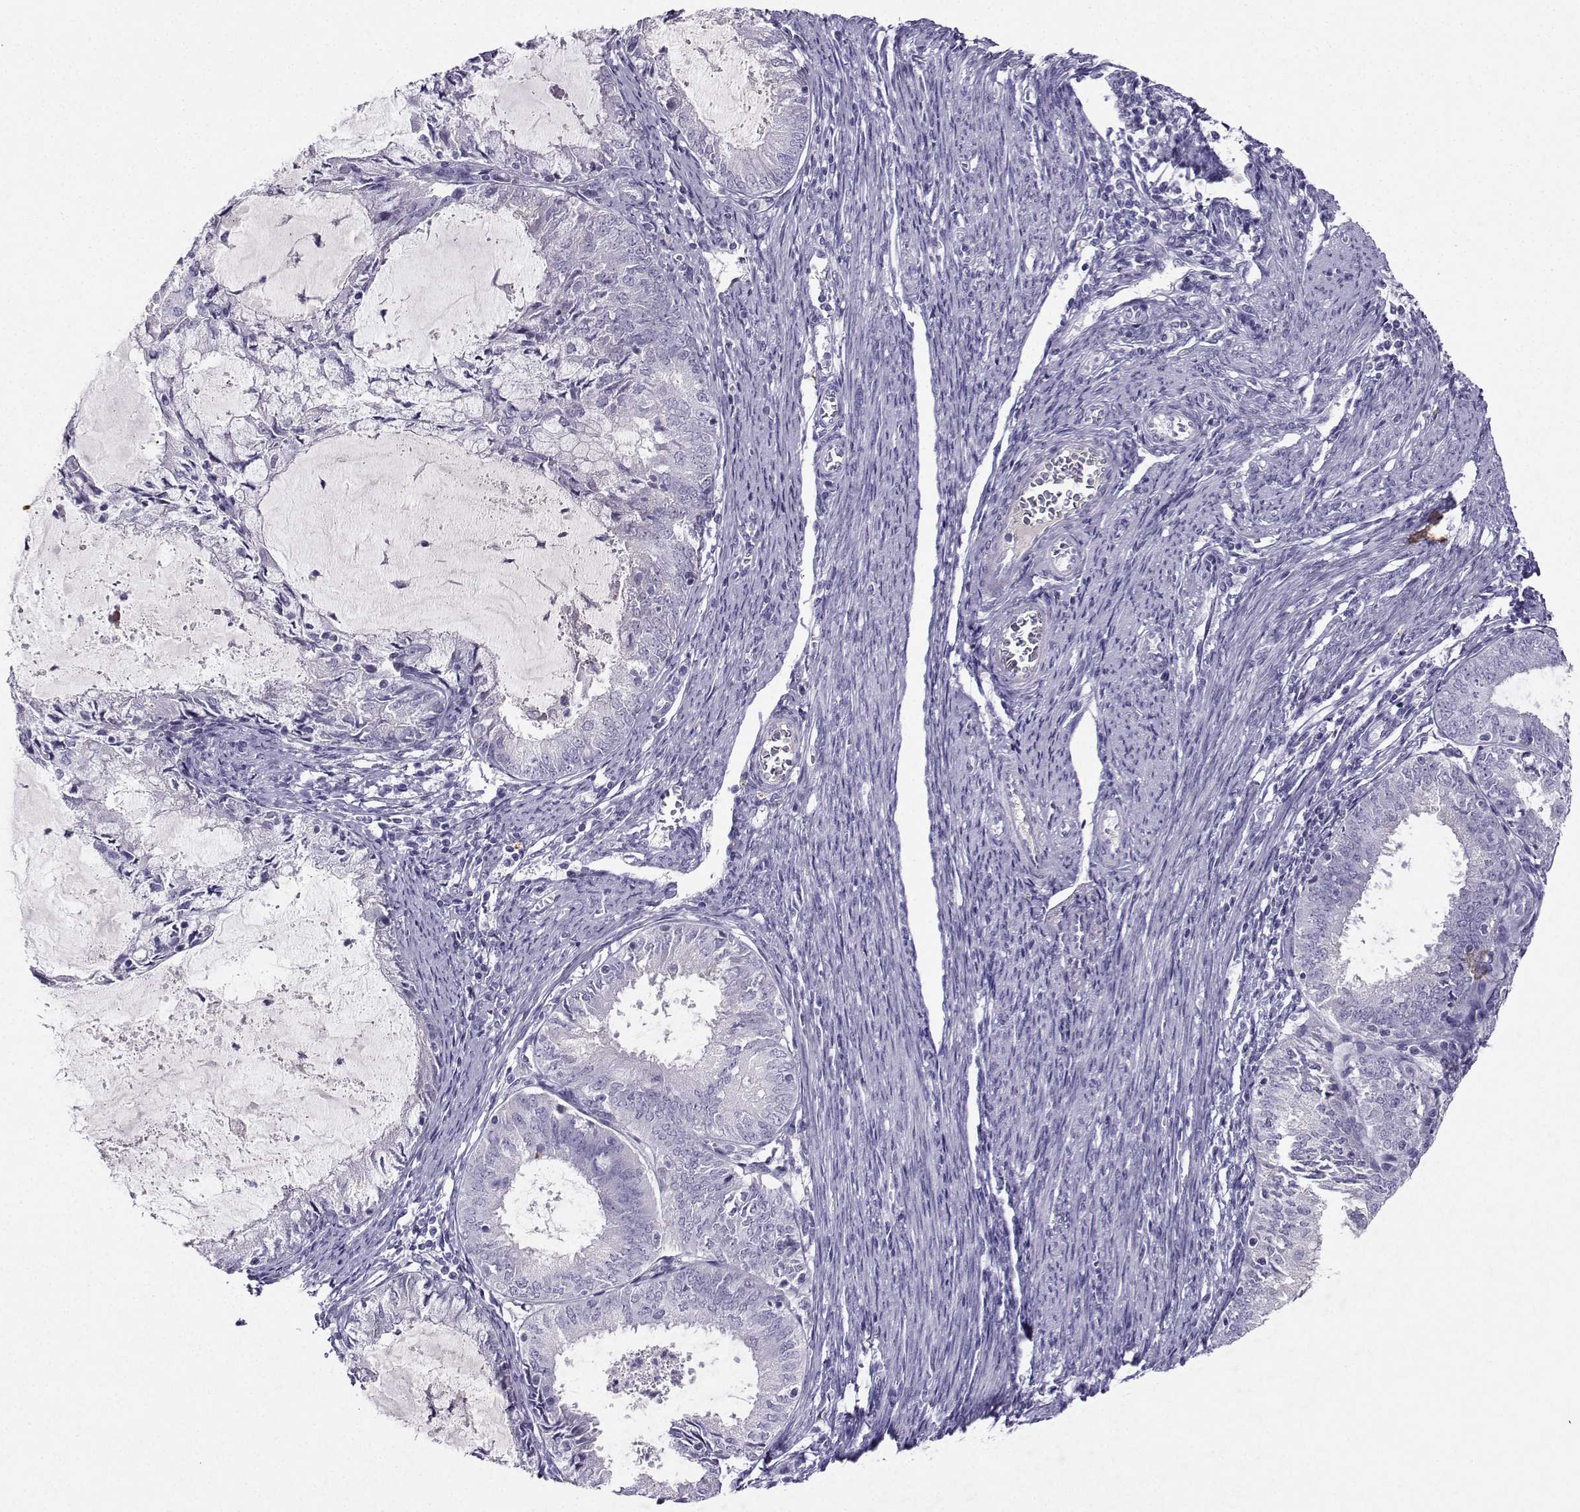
{"staining": {"intensity": "negative", "quantity": "none", "location": "none"}, "tissue": "endometrial cancer", "cell_type": "Tumor cells", "image_type": "cancer", "snomed": [{"axis": "morphology", "description": "Adenocarcinoma, NOS"}, {"axis": "topography", "description": "Endometrium"}], "caption": "This is an immunohistochemistry photomicrograph of endometrial cancer (adenocarcinoma). There is no positivity in tumor cells.", "gene": "GRIK4", "patient": {"sex": "female", "age": 57}}